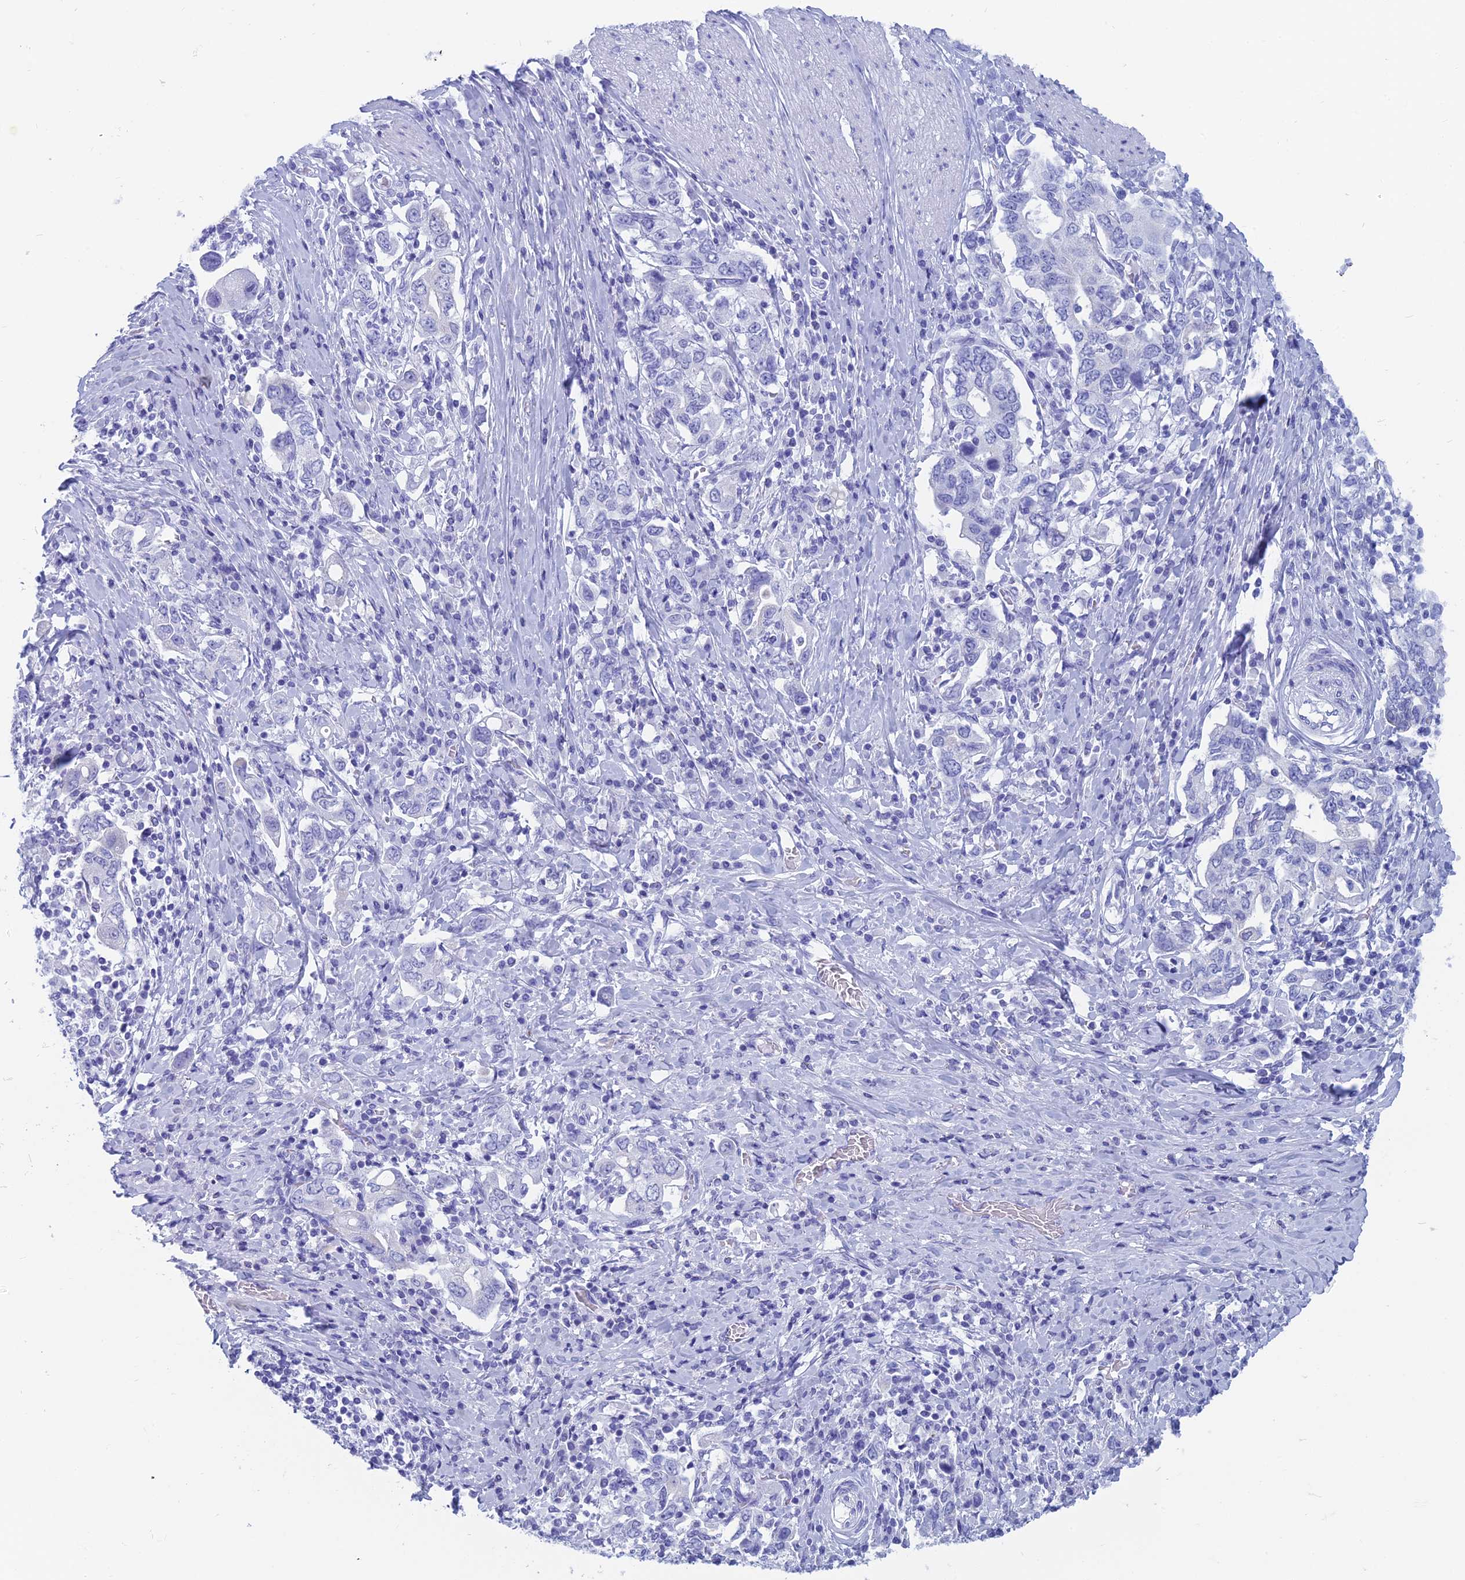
{"staining": {"intensity": "negative", "quantity": "none", "location": "none"}, "tissue": "stomach cancer", "cell_type": "Tumor cells", "image_type": "cancer", "snomed": [{"axis": "morphology", "description": "Adenocarcinoma, NOS"}, {"axis": "topography", "description": "Stomach, upper"}, {"axis": "topography", "description": "Stomach"}], "caption": "This is a micrograph of immunohistochemistry staining of adenocarcinoma (stomach), which shows no positivity in tumor cells.", "gene": "CAPS", "patient": {"sex": "male", "age": 62}}